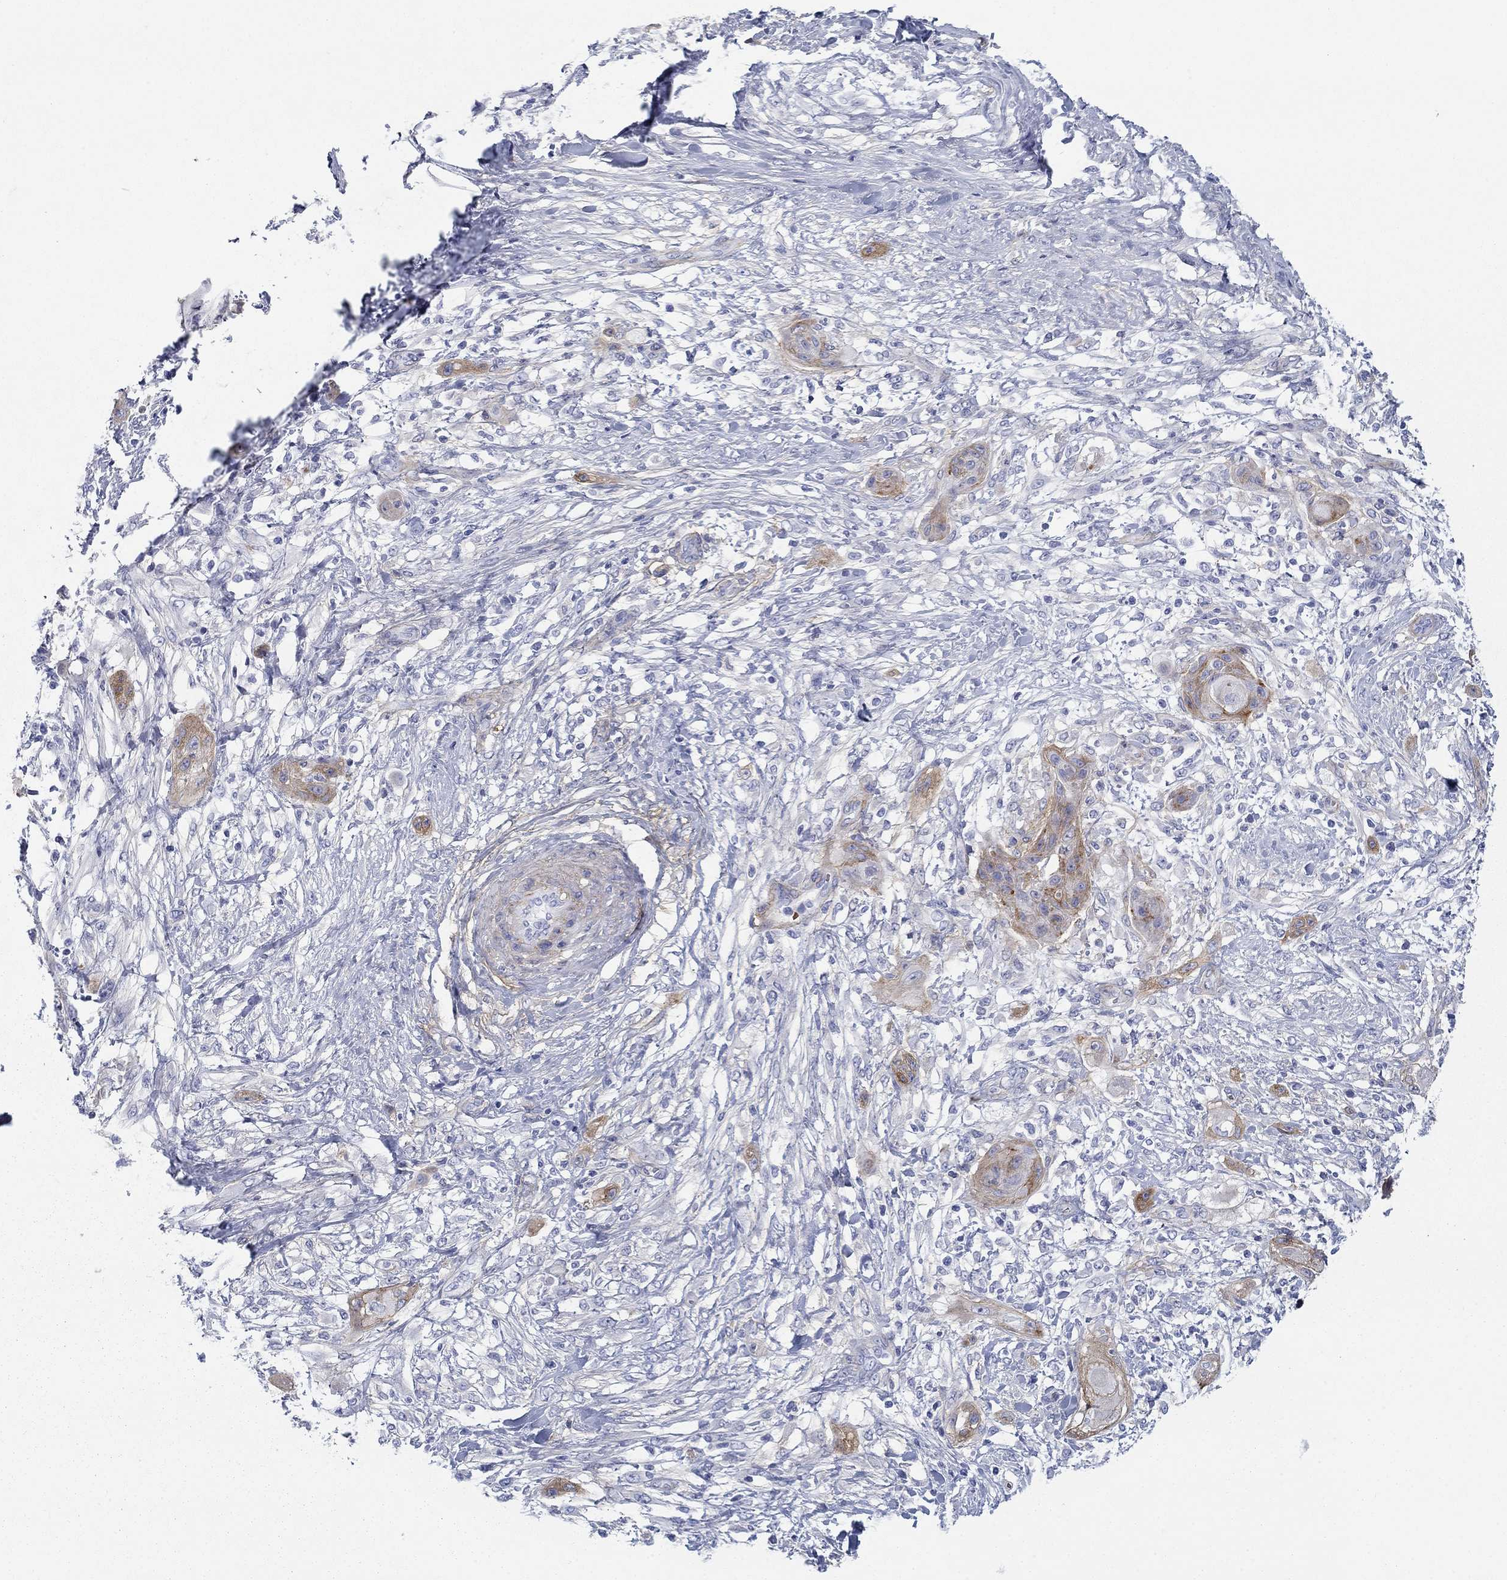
{"staining": {"intensity": "strong", "quantity": "25%-75%", "location": "cytoplasmic/membranous"}, "tissue": "skin cancer", "cell_type": "Tumor cells", "image_type": "cancer", "snomed": [{"axis": "morphology", "description": "Squamous cell carcinoma, NOS"}, {"axis": "topography", "description": "Skin"}], "caption": "Skin cancer (squamous cell carcinoma) was stained to show a protein in brown. There is high levels of strong cytoplasmic/membranous positivity in approximately 25%-75% of tumor cells.", "gene": "GPC1", "patient": {"sex": "male", "age": 62}}